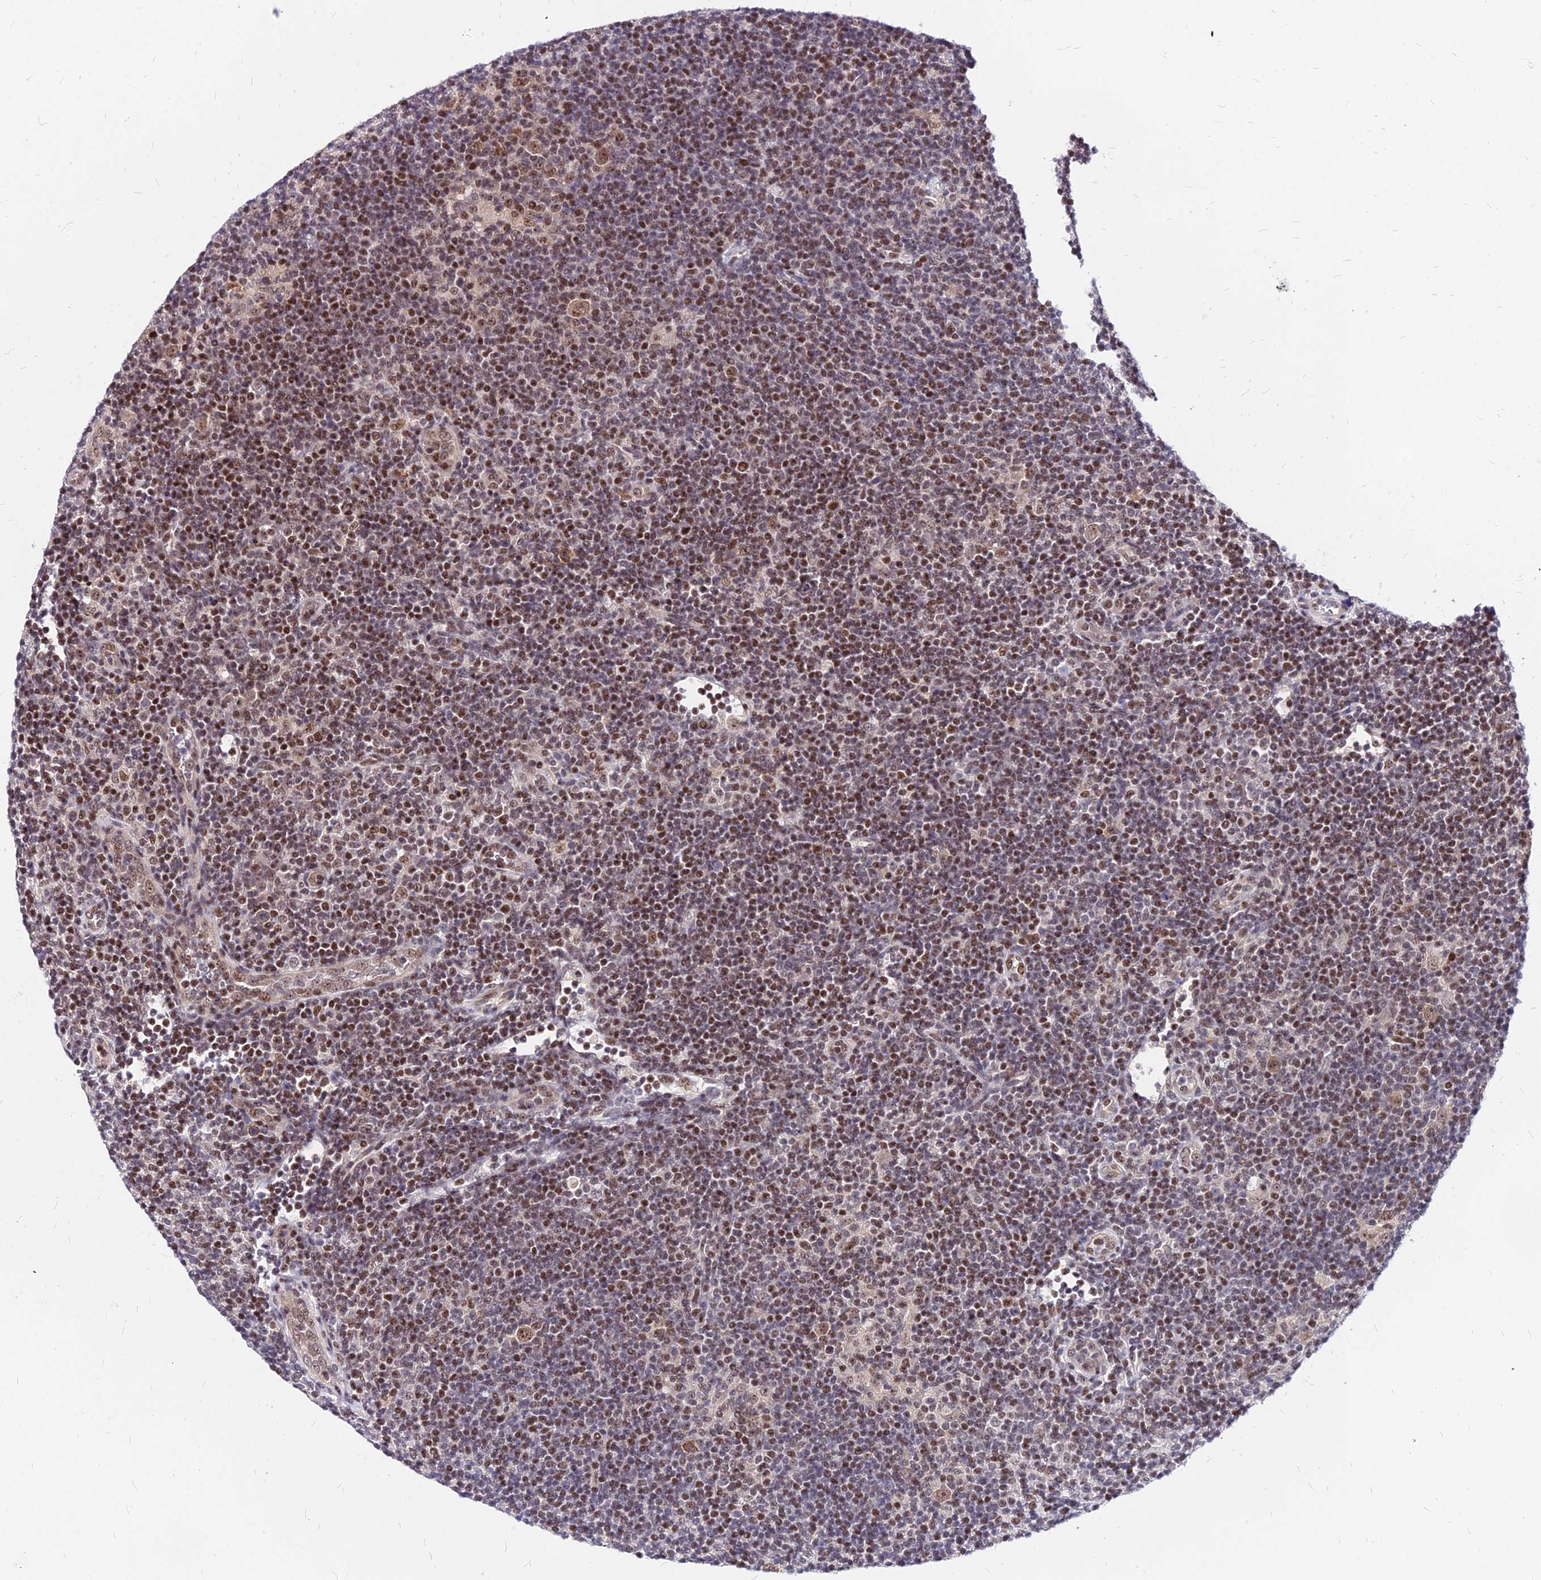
{"staining": {"intensity": "moderate", "quantity": ">75%", "location": "nuclear"}, "tissue": "lymphoma", "cell_type": "Tumor cells", "image_type": "cancer", "snomed": [{"axis": "morphology", "description": "Hodgkin's disease, NOS"}, {"axis": "topography", "description": "Lymph node"}], "caption": "An immunohistochemistry (IHC) image of tumor tissue is shown. Protein staining in brown highlights moderate nuclear positivity in lymphoma within tumor cells.", "gene": "DDX55", "patient": {"sex": "female", "age": 57}}